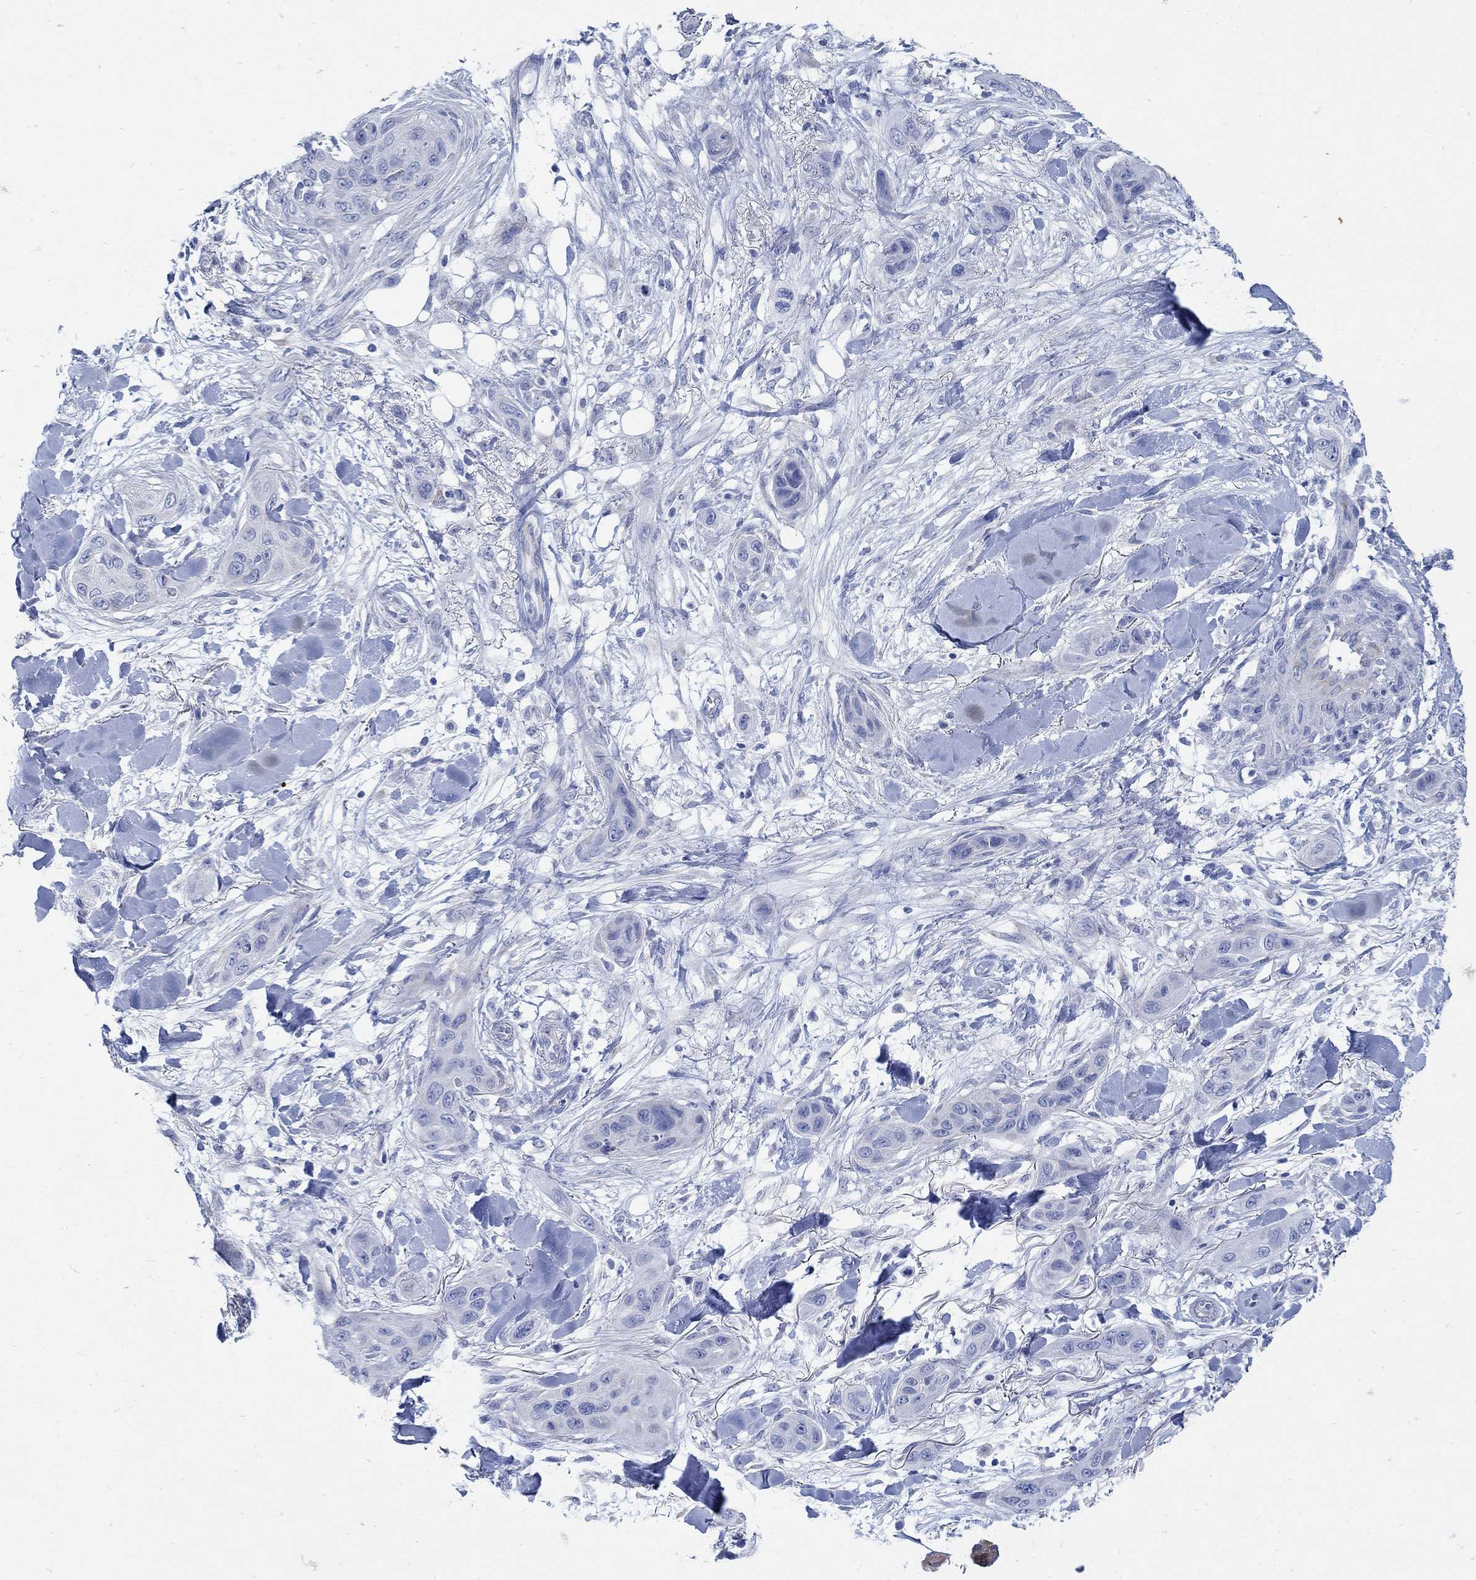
{"staining": {"intensity": "strong", "quantity": "<25%", "location": "cytoplasmic/membranous"}, "tissue": "skin cancer", "cell_type": "Tumor cells", "image_type": "cancer", "snomed": [{"axis": "morphology", "description": "Squamous cell carcinoma, NOS"}, {"axis": "topography", "description": "Skin"}], "caption": "The immunohistochemical stain labels strong cytoplasmic/membranous staining in tumor cells of skin cancer tissue.", "gene": "ZDHHC14", "patient": {"sex": "male", "age": 78}}